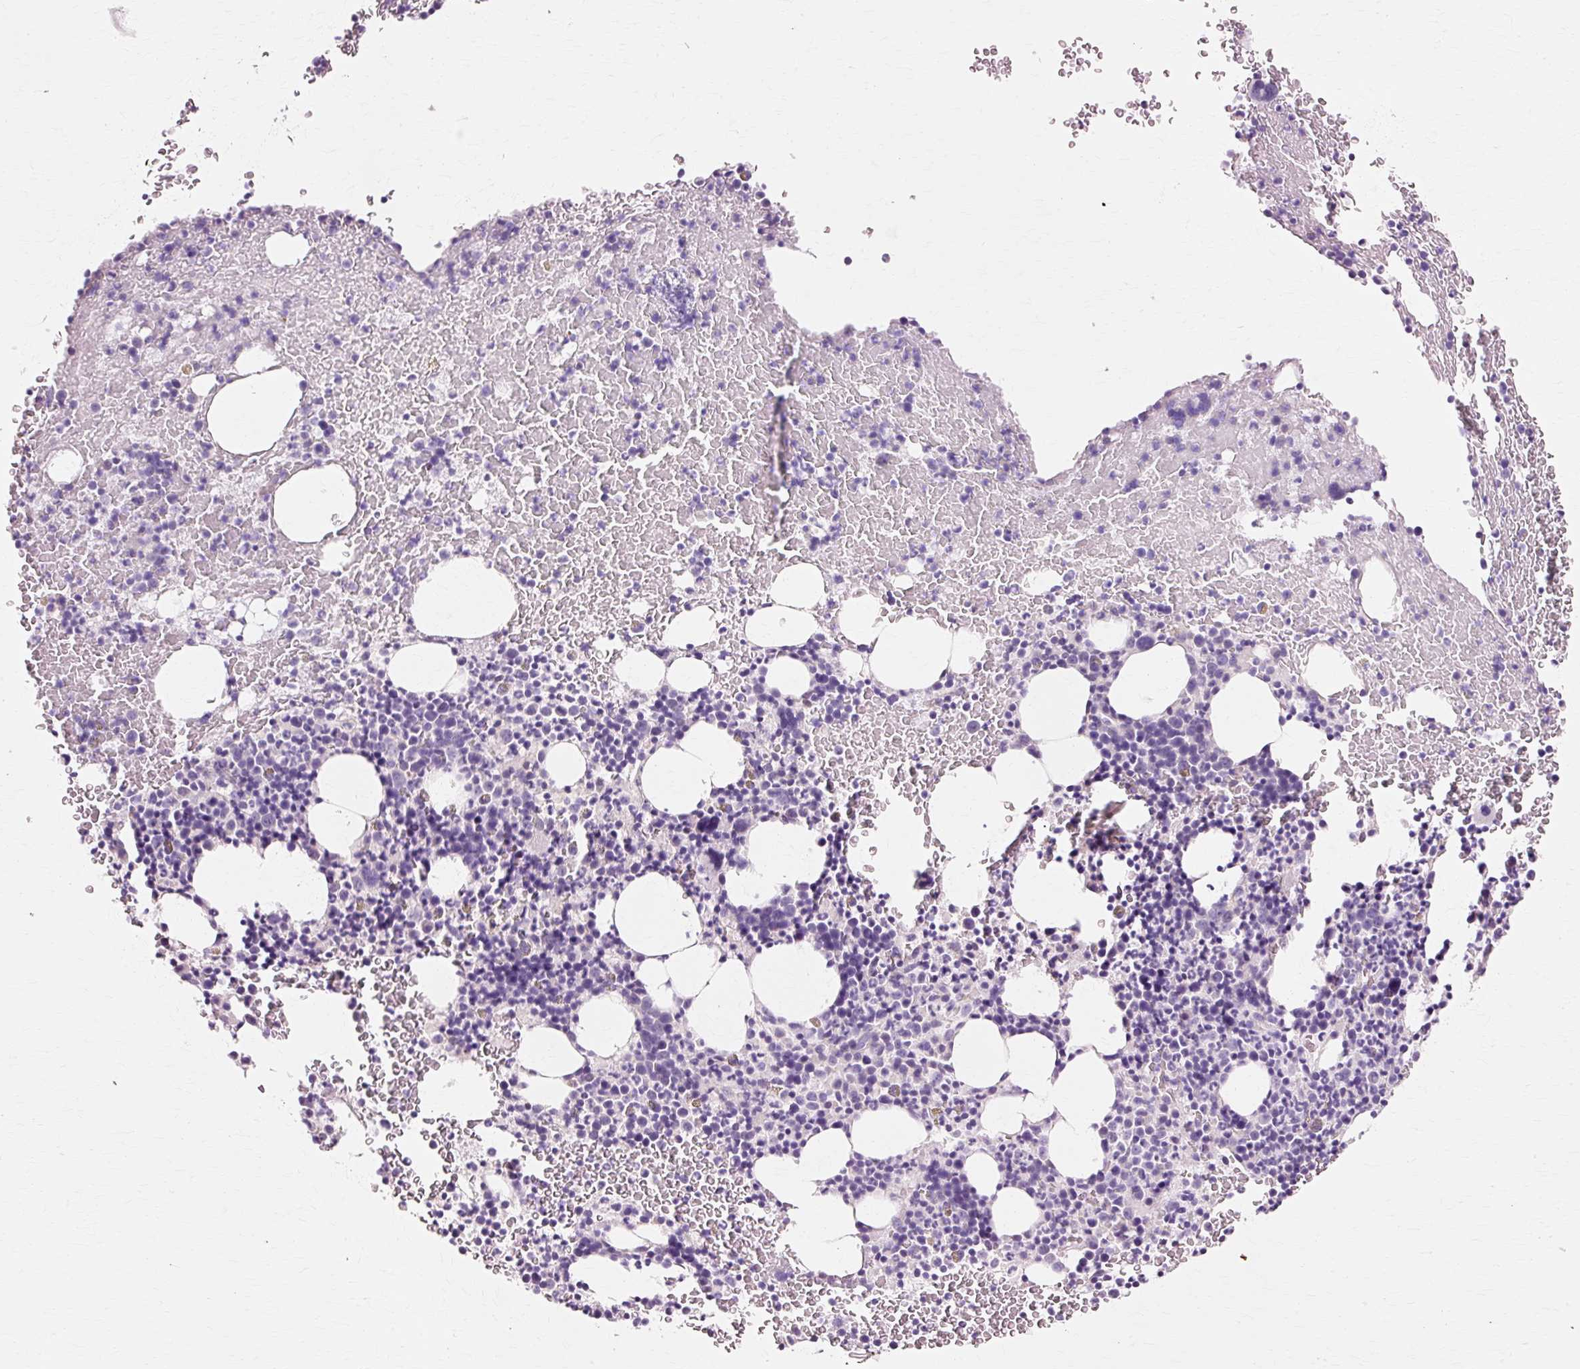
{"staining": {"intensity": "negative", "quantity": "none", "location": "none"}, "tissue": "bone marrow", "cell_type": "Hematopoietic cells", "image_type": "normal", "snomed": [{"axis": "morphology", "description": "Normal tissue, NOS"}, {"axis": "topography", "description": "Bone marrow"}], "caption": "Immunohistochemical staining of normal bone marrow exhibits no significant staining in hematopoietic cells. (DAB (3,3'-diaminobenzidine) immunohistochemistry with hematoxylin counter stain).", "gene": "VN1R2", "patient": {"sex": "male", "age": 61}}